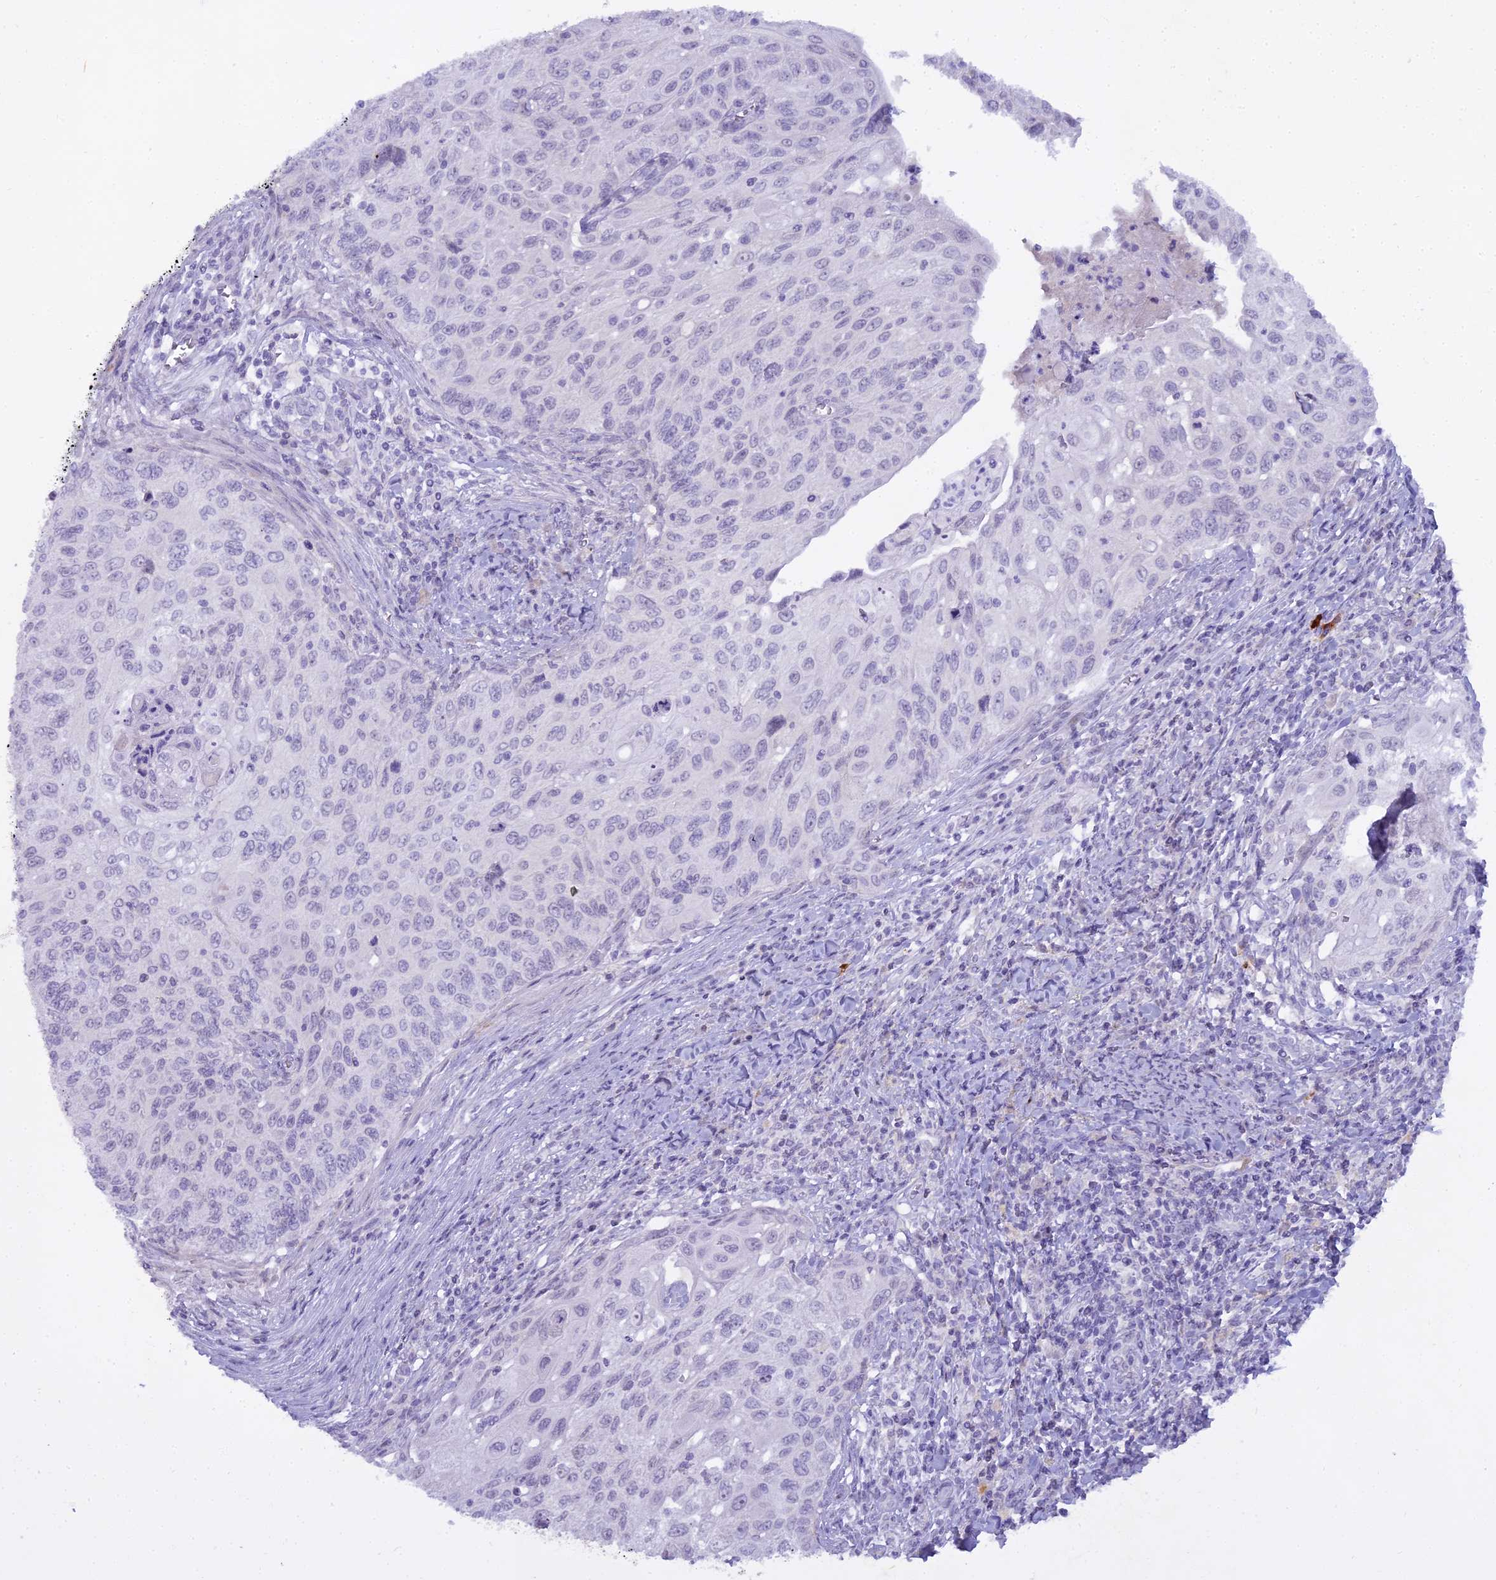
{"staining": {"intensity": "negative", "quantity": "none", "location": "none"}, "tissue": "cervical cancer", "cell_type": "Tumor cells", "image_type": "cancer", "snomed": [{"axis": "morphology", "description": "Squamous cell carcinoma, NOS"}, {"axis": "topography", "description": "Cervix"}], "caption": "Tumor cells show no significant staining in cervical squamous cell carcinoma.", "gene": "OSTN", "patient": {"sex": "female", "age": 70}}